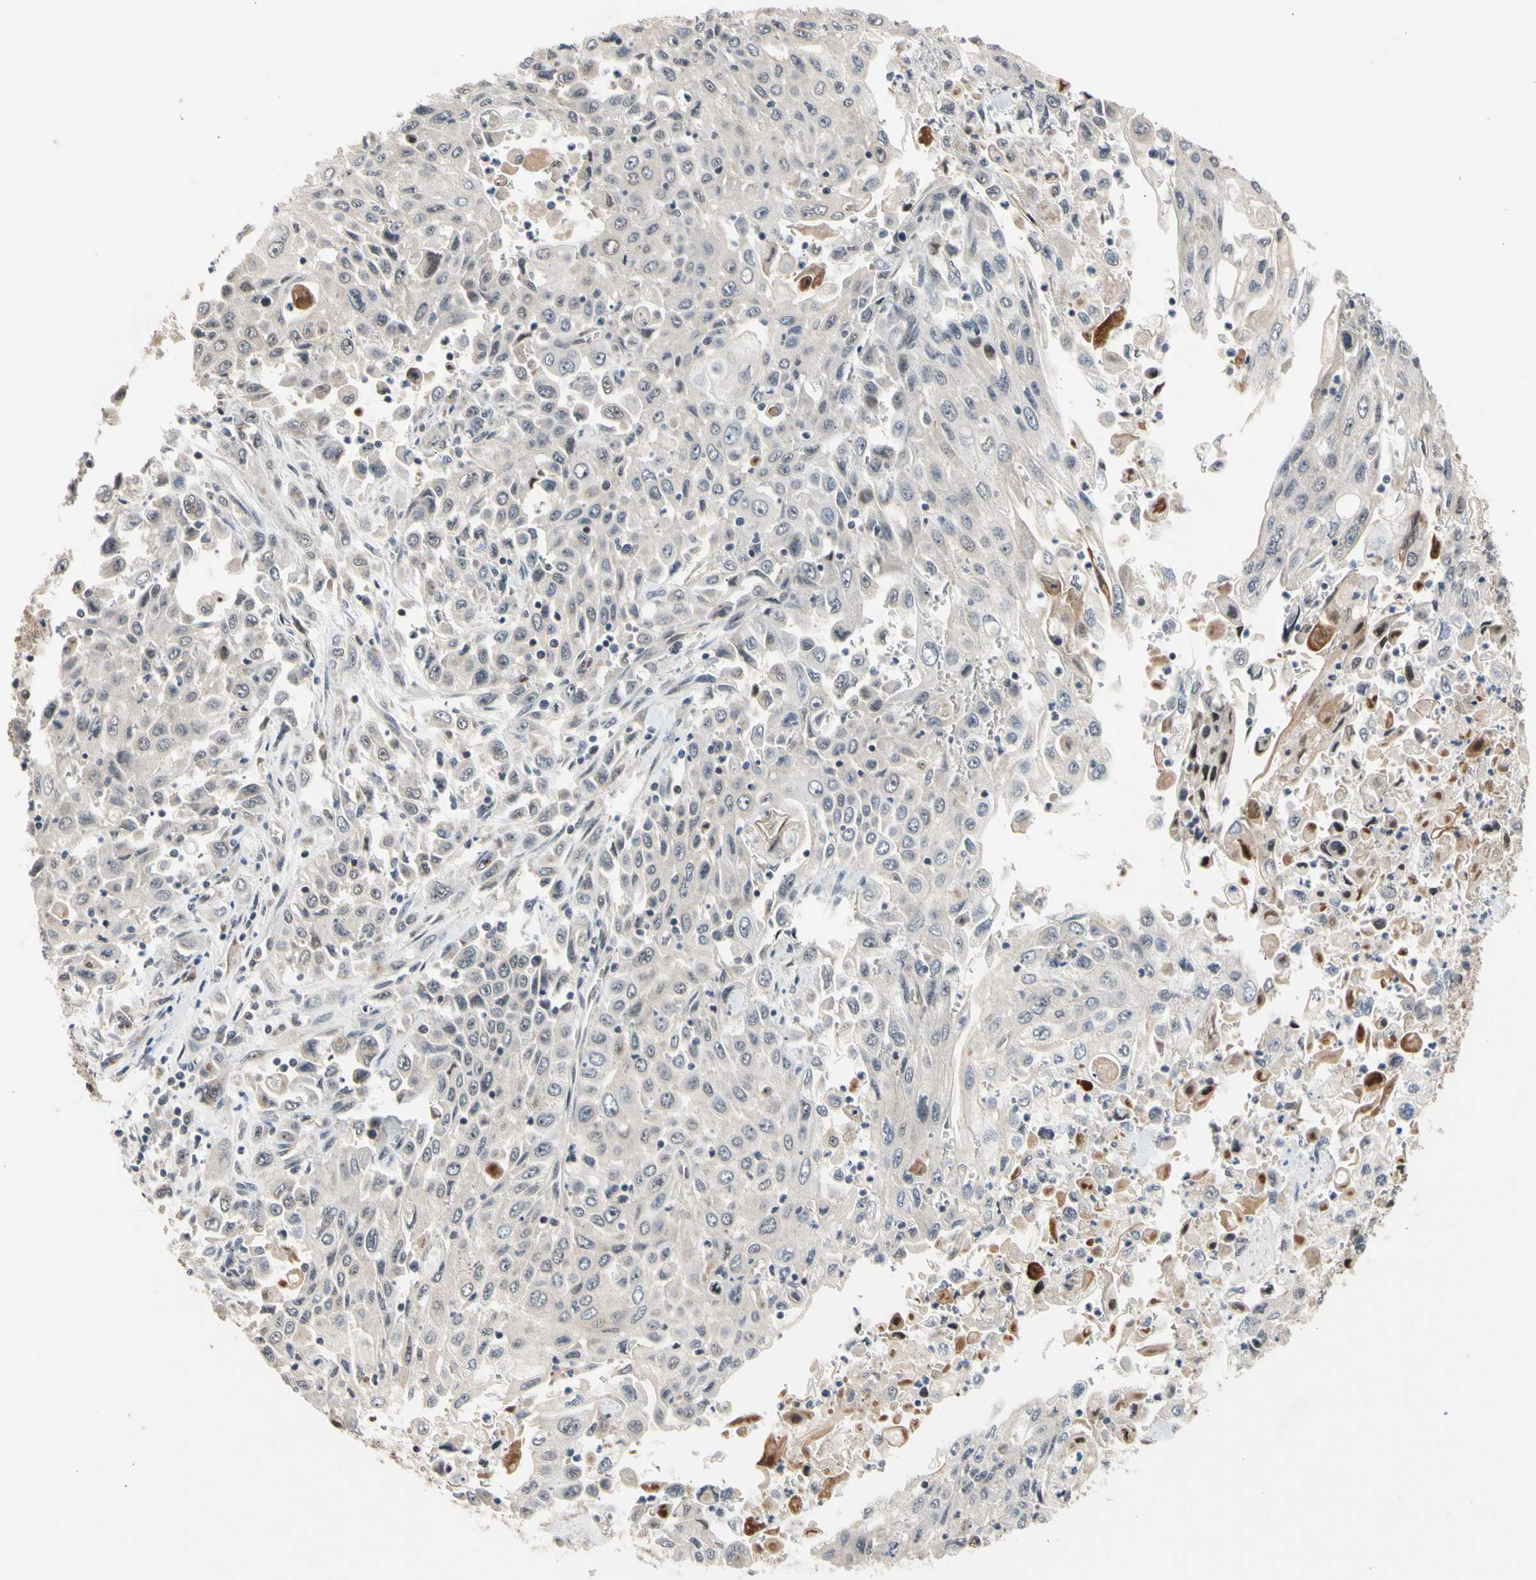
{"staining": {"intensity": "weak", "quantity": "25%-75%", "location": "cytoplasmic/membranous"}, "tissue": "pancreatic cancer", "cell_type": "Tumor cells", "image_type": "cancer", "snomed": [{"axis": "morphology", "description": "Adenocarcinoma, NOS"}, {"axis": "topography", "description": "Pancreas"}], "caption": "Immunohistochemical staining of human pancreatic cancer (adenocarcinoma) reveals weak cytoplasmic/membranous protein positivity in about 25%-75% of tumor cells.", "gene": "NGEF", "patient": {"sex": "male", "age": 70}}